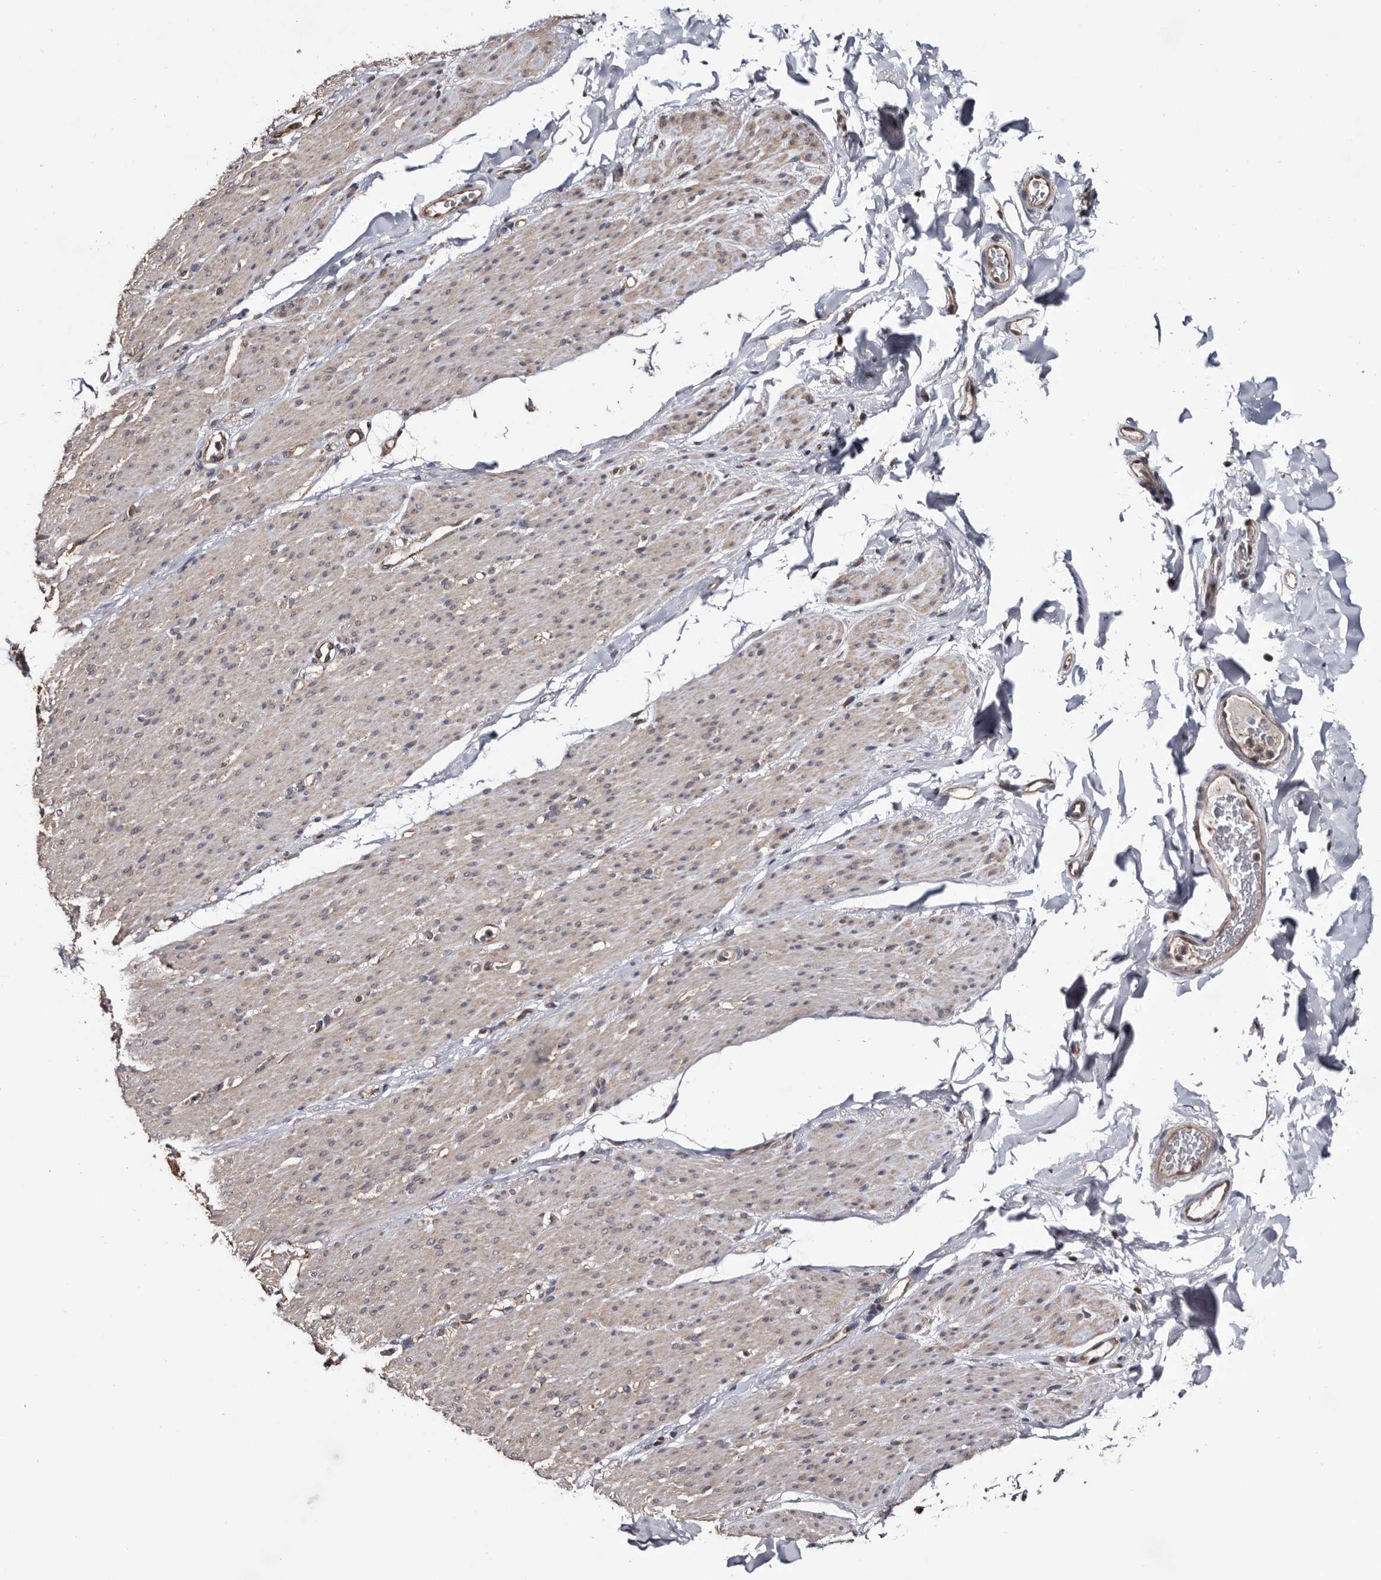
{"staining": {"intensity": "weak", "quantity": "25%-75%", "location": "cytoplasmic/membranous"}, "tissue": "smooth muscle", "cell_type": "Smooth muscle cells", "image_type": "normal", "snomed": [{"axis": "morphology", "description": "Normal tissue, NOS"}, {"axis": "topography", "description": "Colon"}, {"axis": "topography", "description": "Peripheral nerve tissue"}], "caption": "IHC micrograph of benign smooth muscle: human smooth muscle stained using IHC demonstrates low levels of weak protein expression localized specifically in the cytoplasmic/membranous of smooth muscle cells, appearing as a cytoplasmic/membranous brown color.", "gene": "TTI2", "patient": {"sex": "female", "age": 61}}